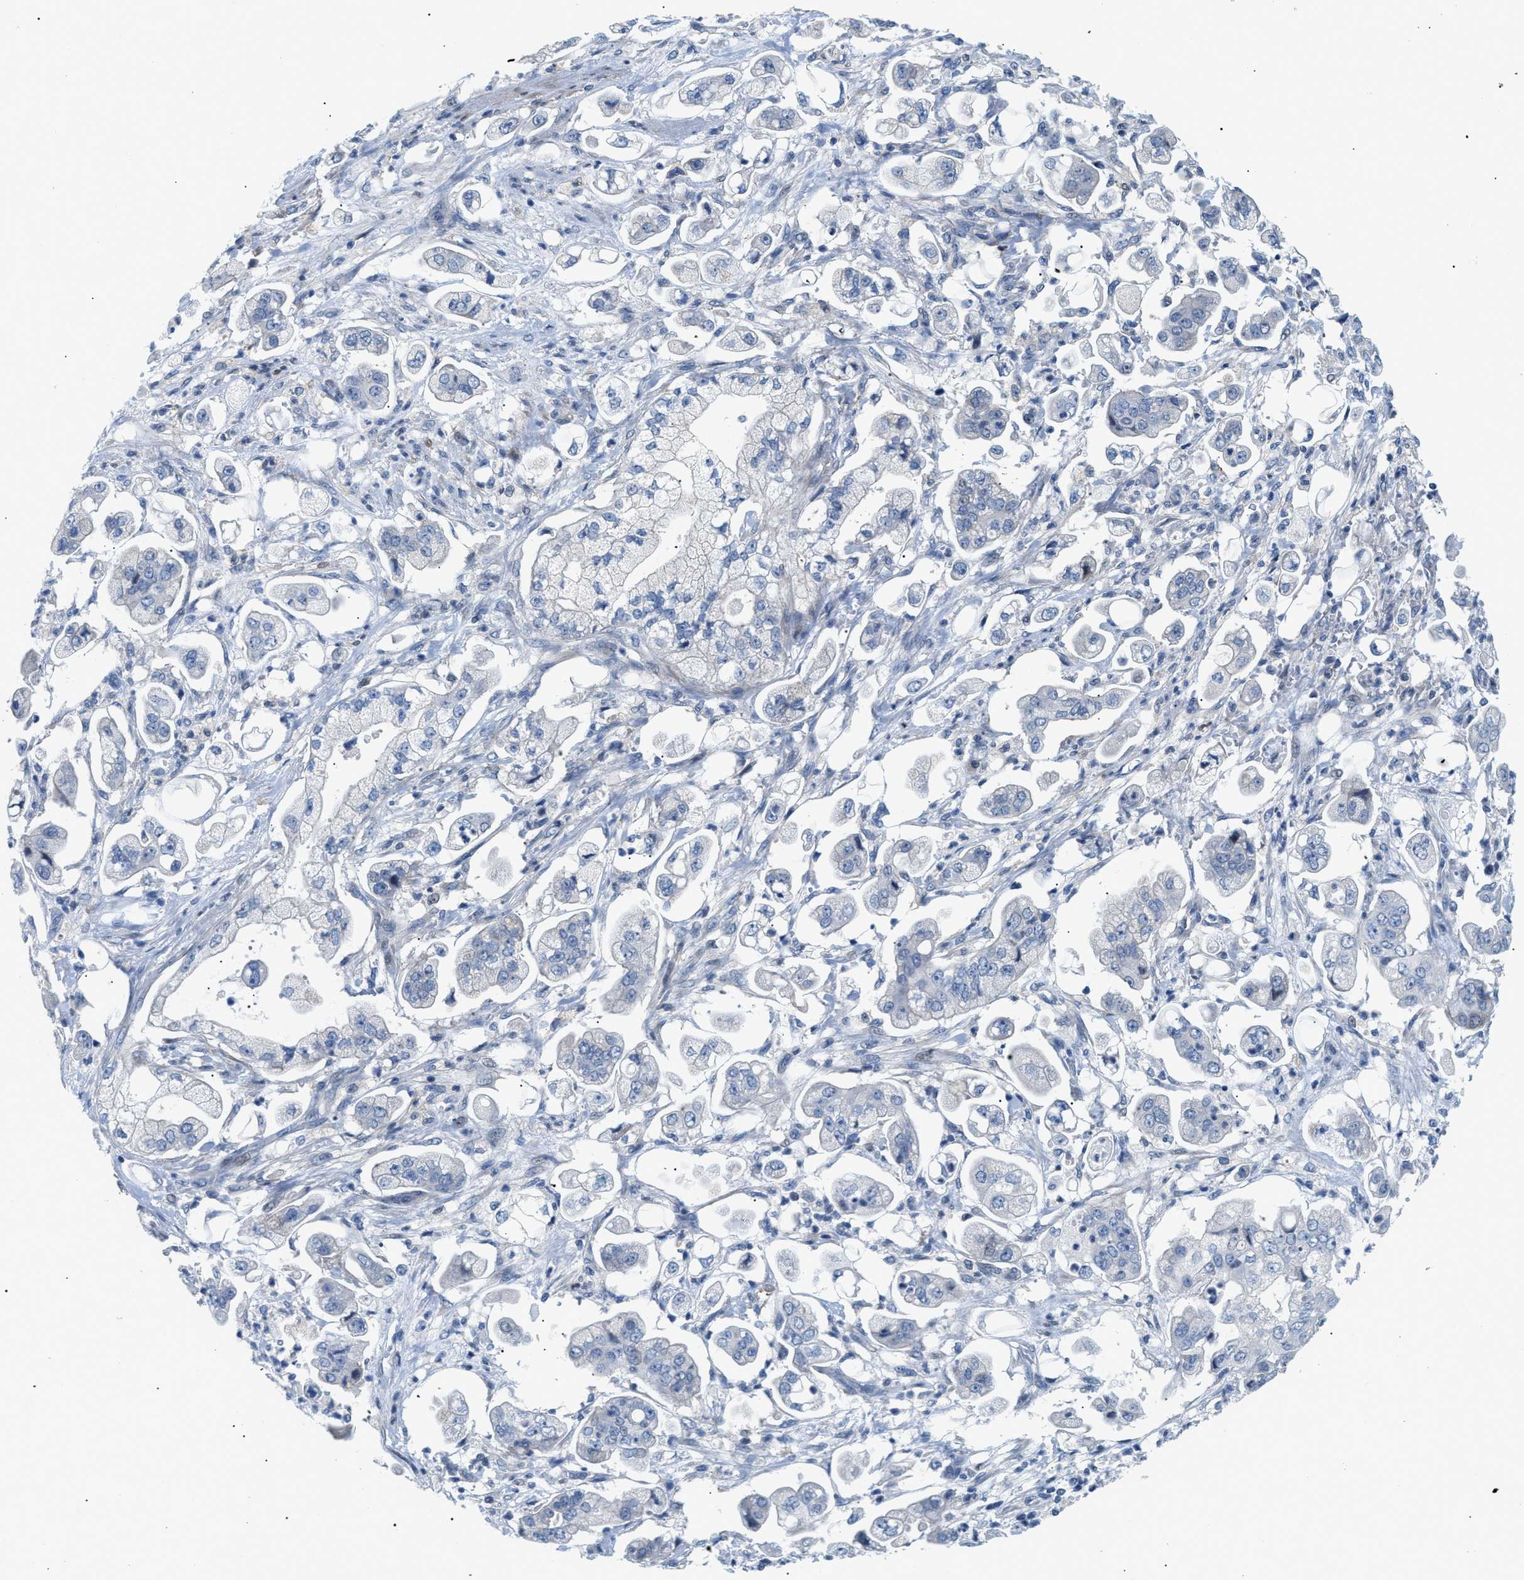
{"staining": {"intensity": "negative", "quantity": "none", "location": "none"}, "tissue": "stomach cancer", "cell_type": "Tumor cells", "image_type": "cancer", "snomed": [{"axis": "morphology", "description": "Adenocarcinoma, NOS"}, {"axis": "topography", "description": "Stomach"}], "caption": "Tumor cells show no significant protein staining in adenocarcinoma (stomach).", "gene": "FDCSP", "patient": {"sex": "male", "age": 62}}